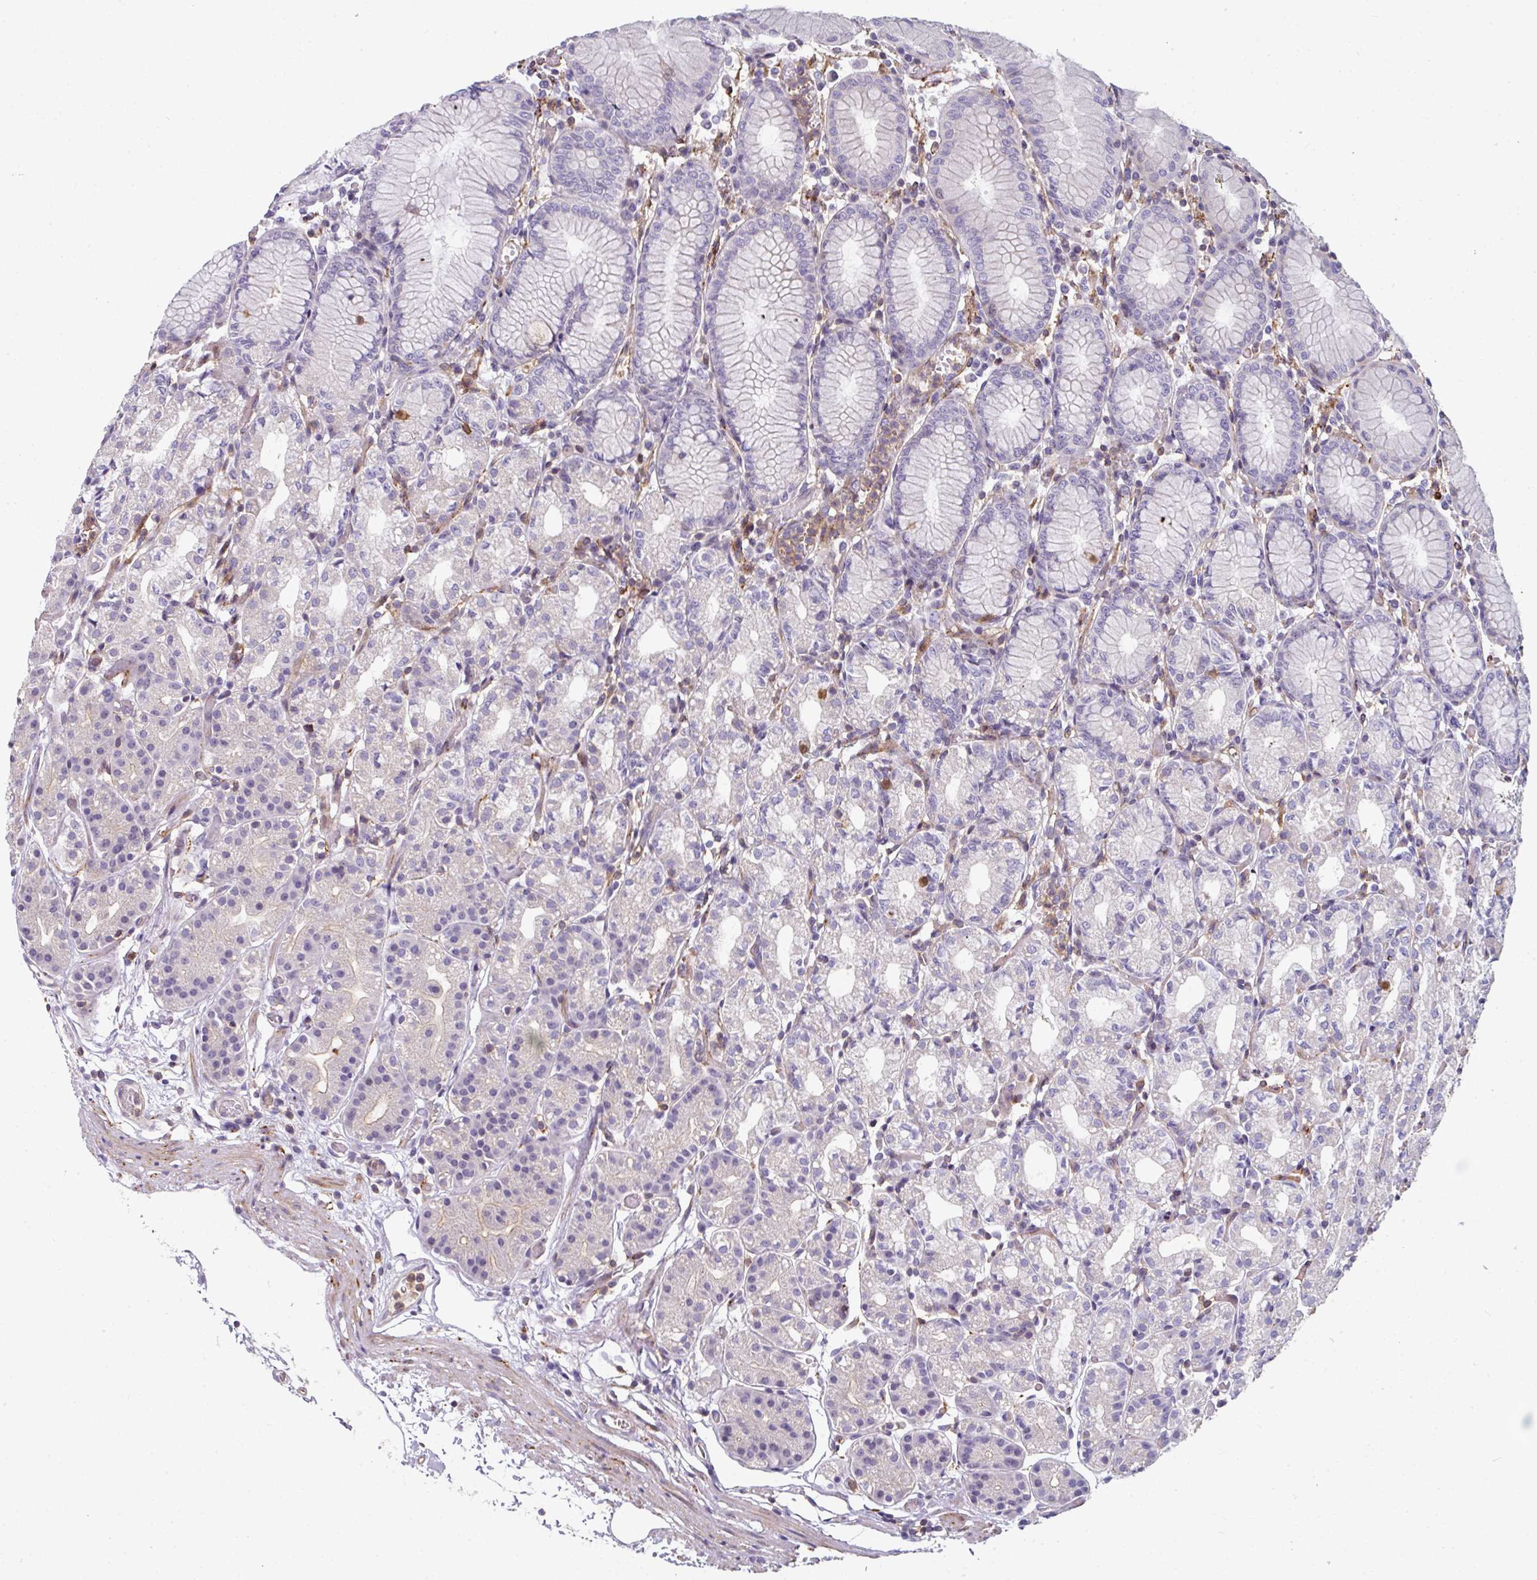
{"staining": {"intensity": "moderate", "quantity": "<25%", "location": "cytoplasmic/membranous"}, "tissue": "stomach", "cell_type": "Glandular cells", "image_type": "normal", "snomed": [{"axis": "morphology", "description": "Normal tissue, NOS"}, {"axis": "topography", "description": "Stomach"}], "caption": "Glandular cells display moderate cytoplasmic/membranous staining in approximately <25% of cells in normal stomach. (DAB IHC with brightfield microscopy, high magnification).", "gene": "BEND5", "patient": {"sex": "female", "age": 57}}